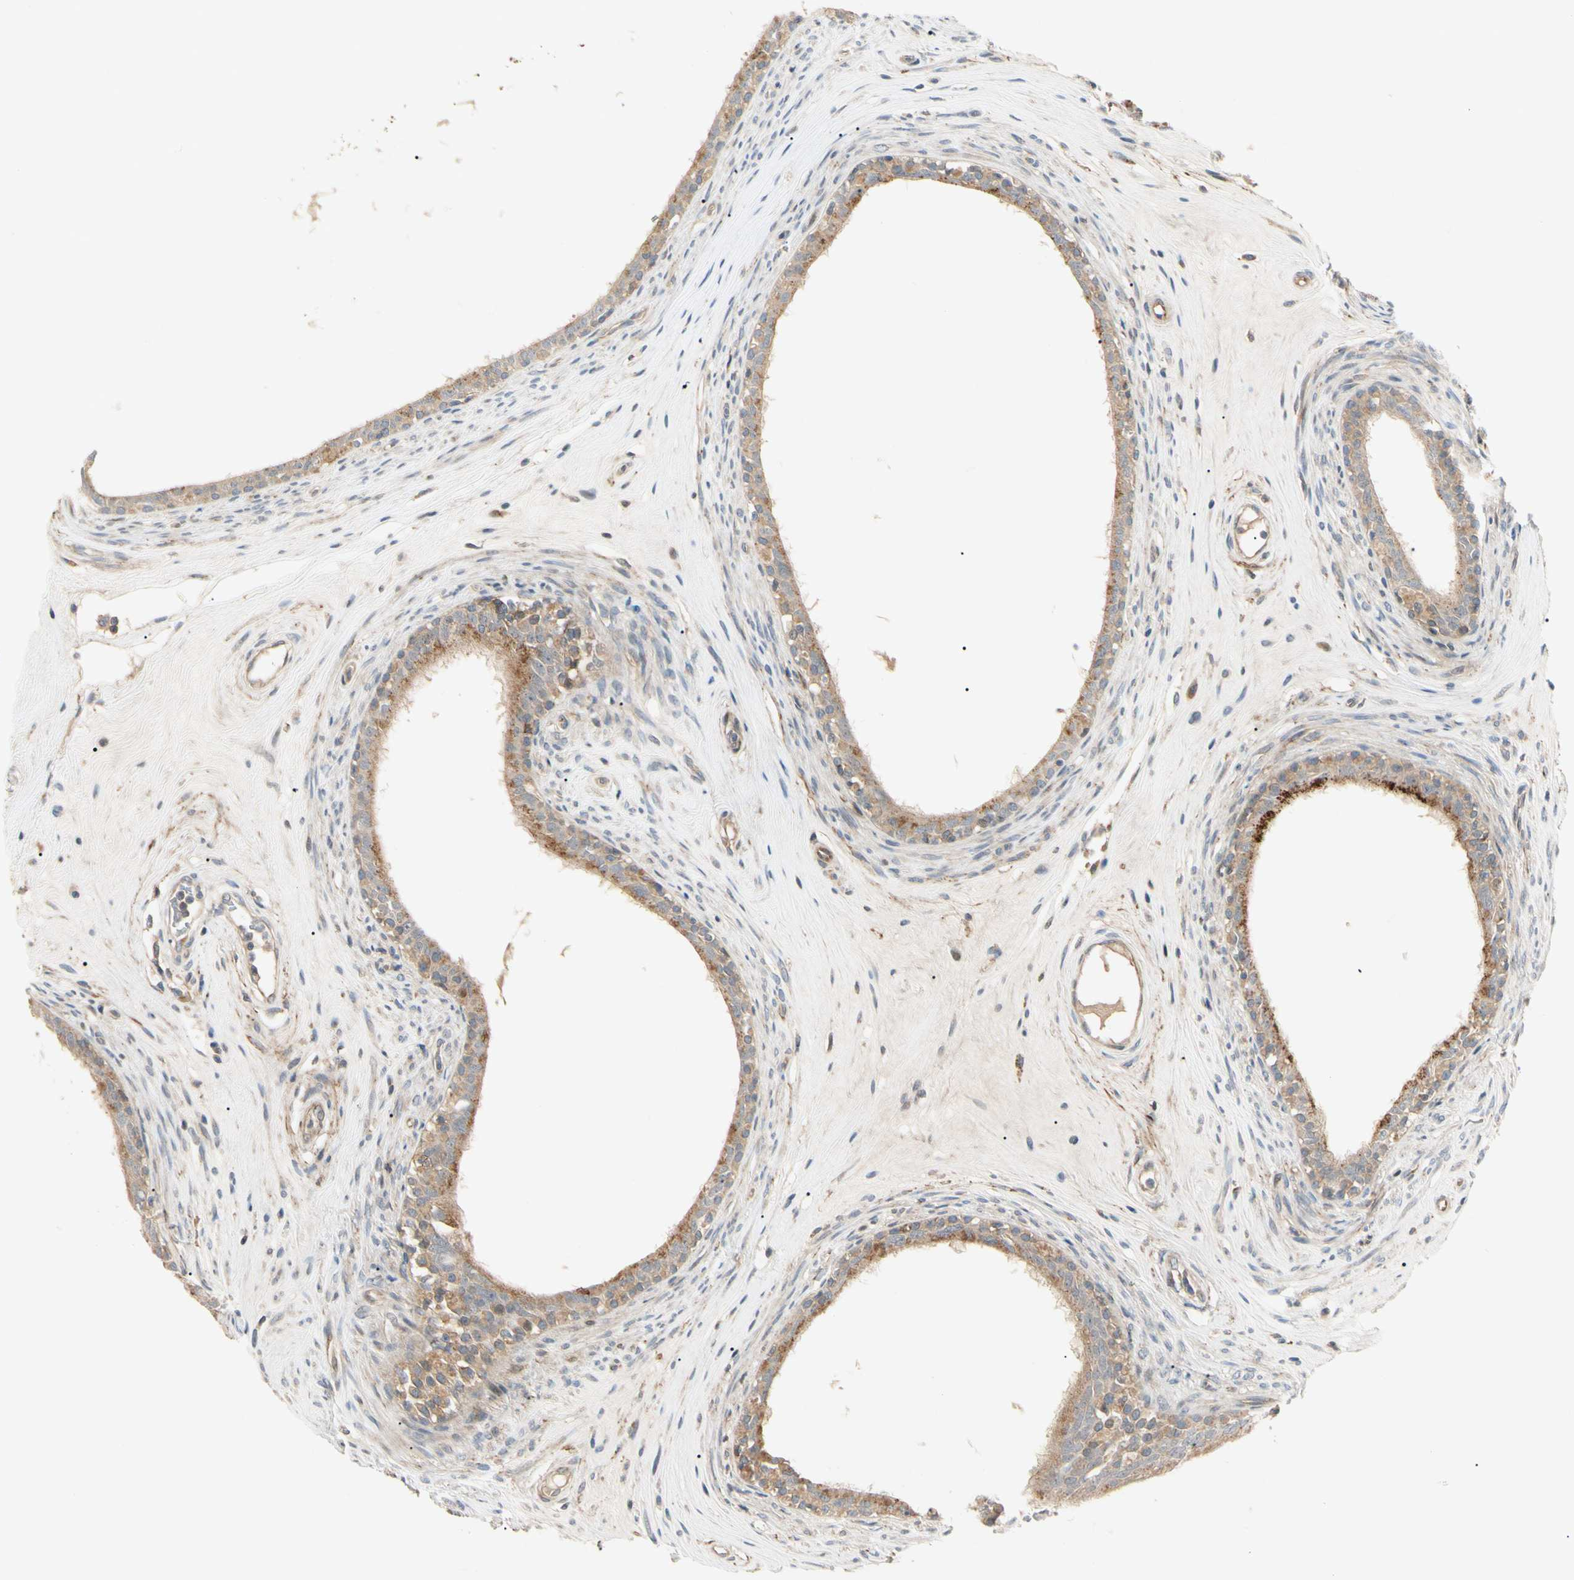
{"staining": {"intensity": "moderate", "quantity": ">75%", "location": "cytoplasmic/membranous"}, "tissue": "epididymis", "cell_type": "Glandular cells", "image_type": "normal", "snomed": [{"axis": "morphology", "description": "Normal tissue, NOS"}, {"axis": "morphology", "description": "Inflammation, NOS"}, {"axis": "topography", "description": "Epididymis"}], "caption": "Moderate cytoplasmic/membranous expression for a protein is appreciated in approximately >75% of glandular cells of normal epididymis using IHC.", "gene": "F2R", "patient": {"sex": "male", "age": 84}}